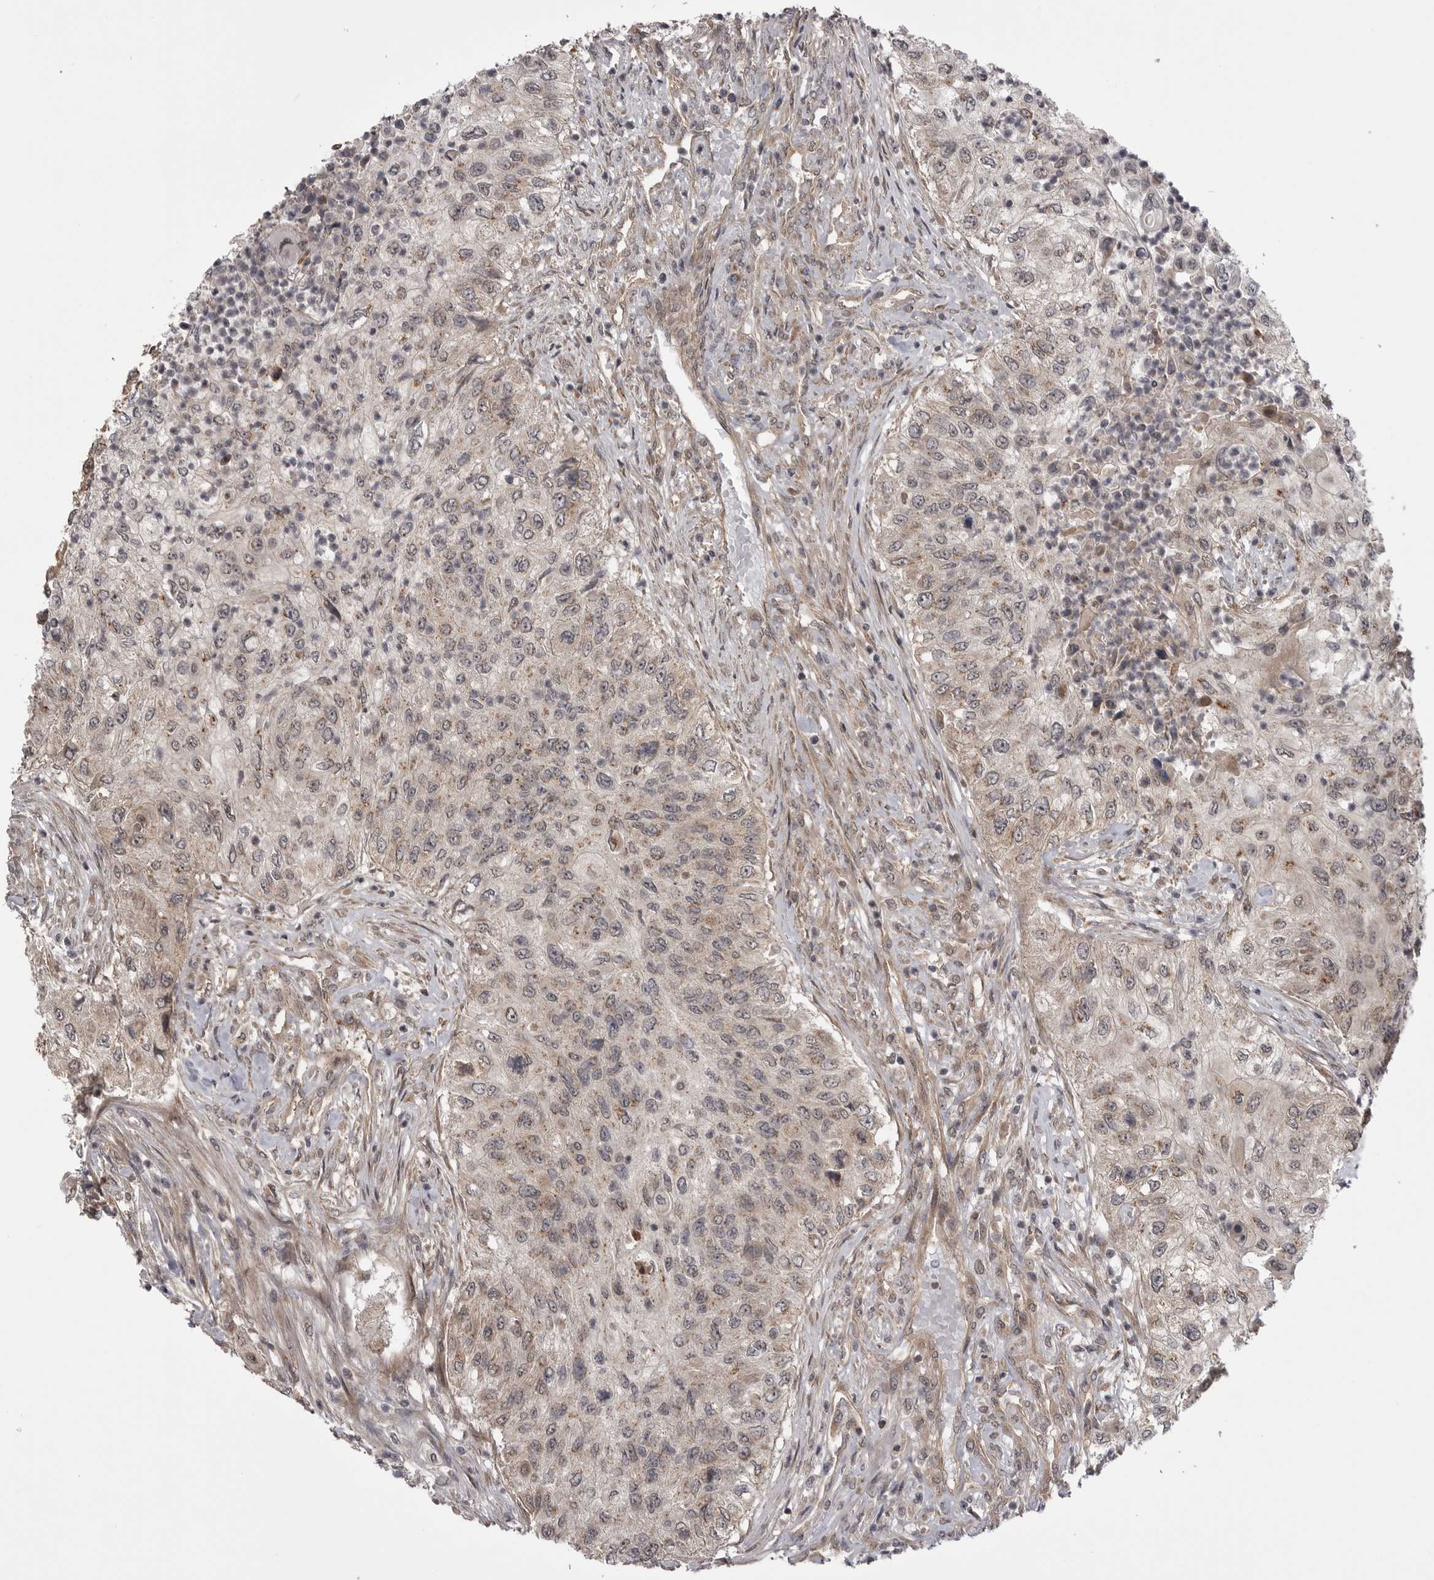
{"staining": {"intensity": "negative", "quantity": "none", "location": "none"}, "tissue": "urothelial cancer", "cell_type": "Tumor cells", "image_type": "cancer", "snomed": [{"axis": "morphology", "description": "Urothelial carcinoma, High grade"}, {"axis": "topography", "description": "Urinary bladder"}], "caption": "Immunohistochemical staining of urothelial cancer shows no significant staining in tumor cells.", "gene": "PDCL", "patient": {"sex": "female", "age": 60}}